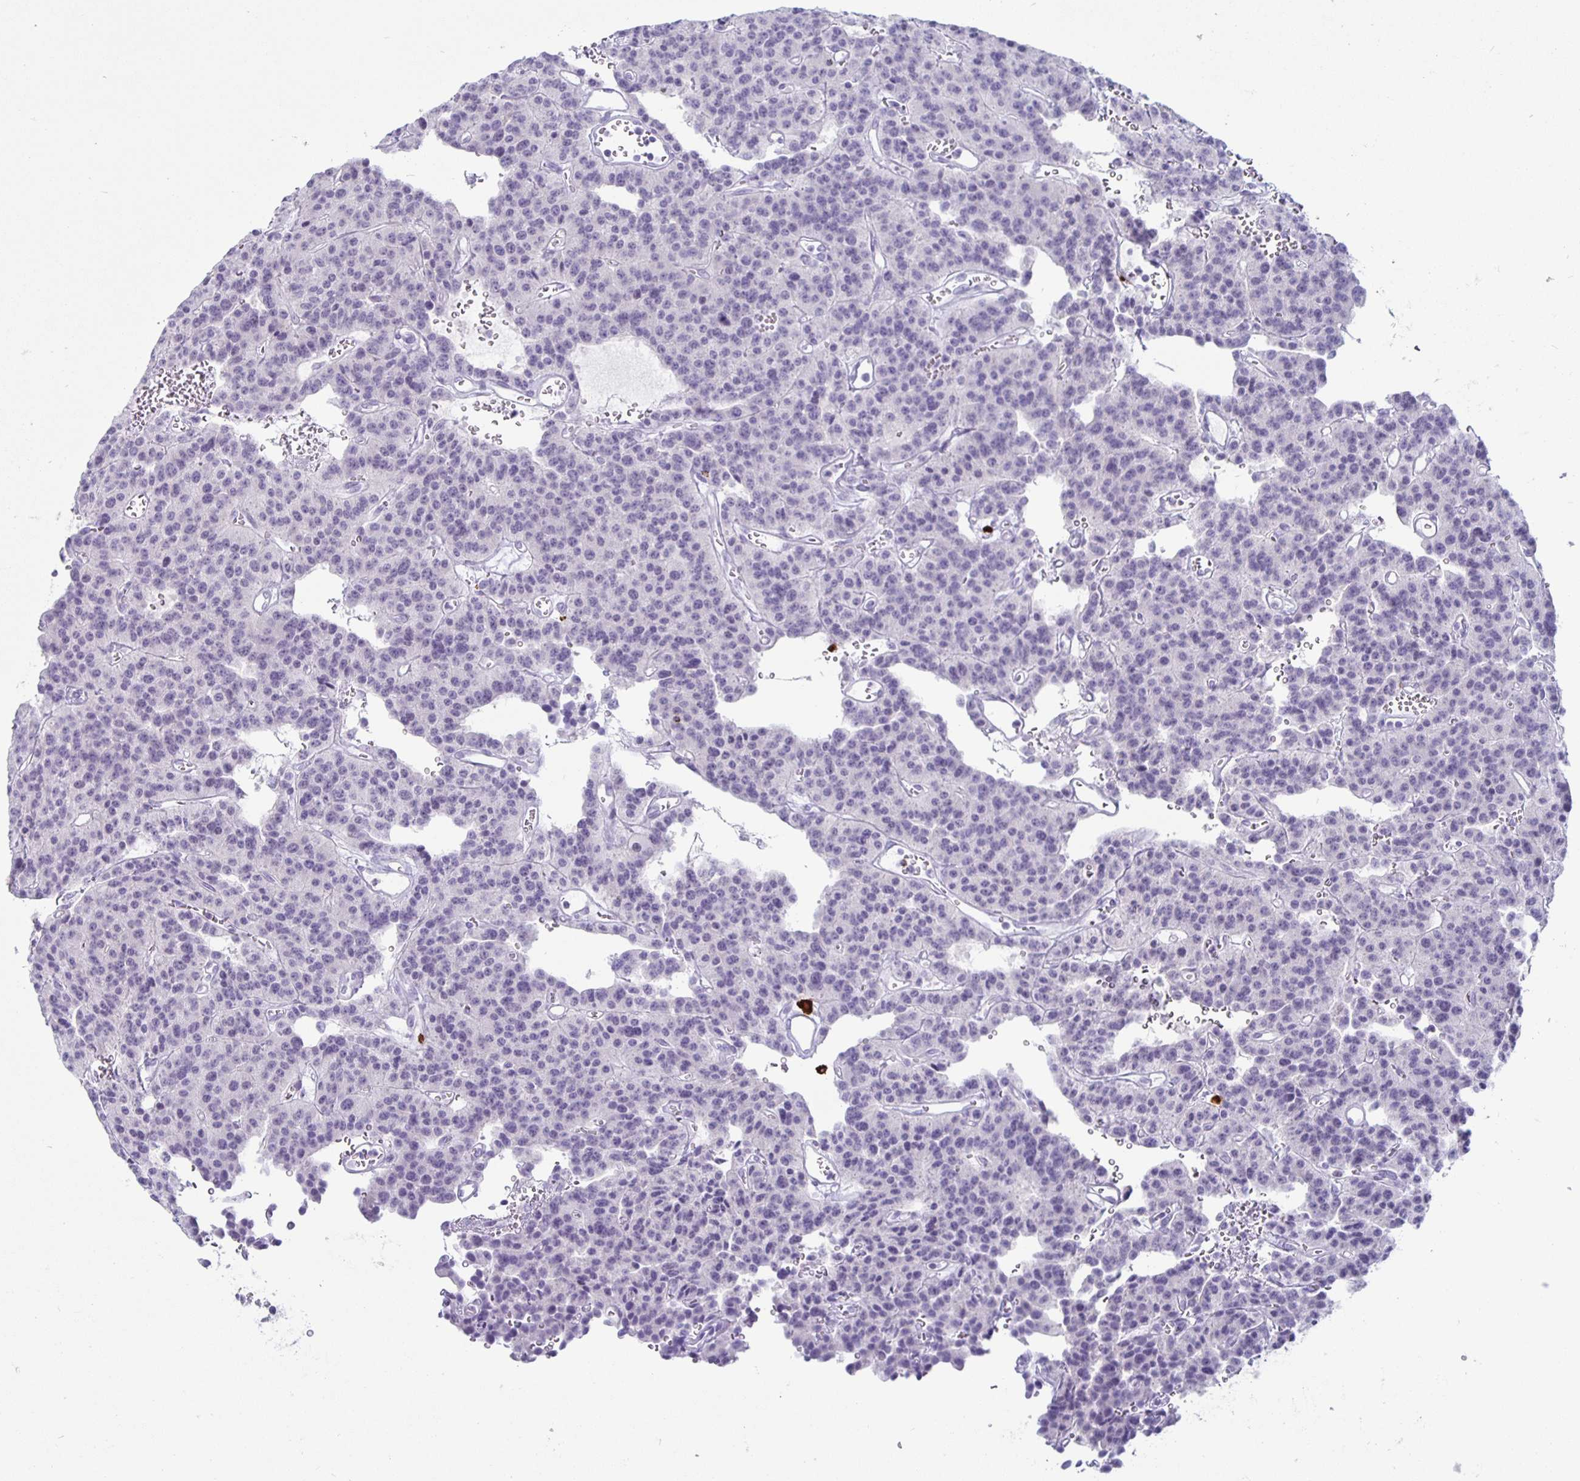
{"staining": {"intensity": "negative", "quantity": "none", "location": "none"}, "tissue": "carcinoid", "cell_type": "Tumor cells", "image_type": "cancer", "snomed": [{"axis": "morphology", "description": "Carcinoid, malignant, NOS"}, {"axis": "topography", "description": "Lung"}], "caption": "Carcinoid was stained to show a protein in brown. There is no significant expression in tumor cells. (DAB (3,3'-diaminobenzidine) IHC visualized using brightfield microscopy, high magnification).", "gene": "GZMK", "patient": {"sex": "female", "age": 71}}